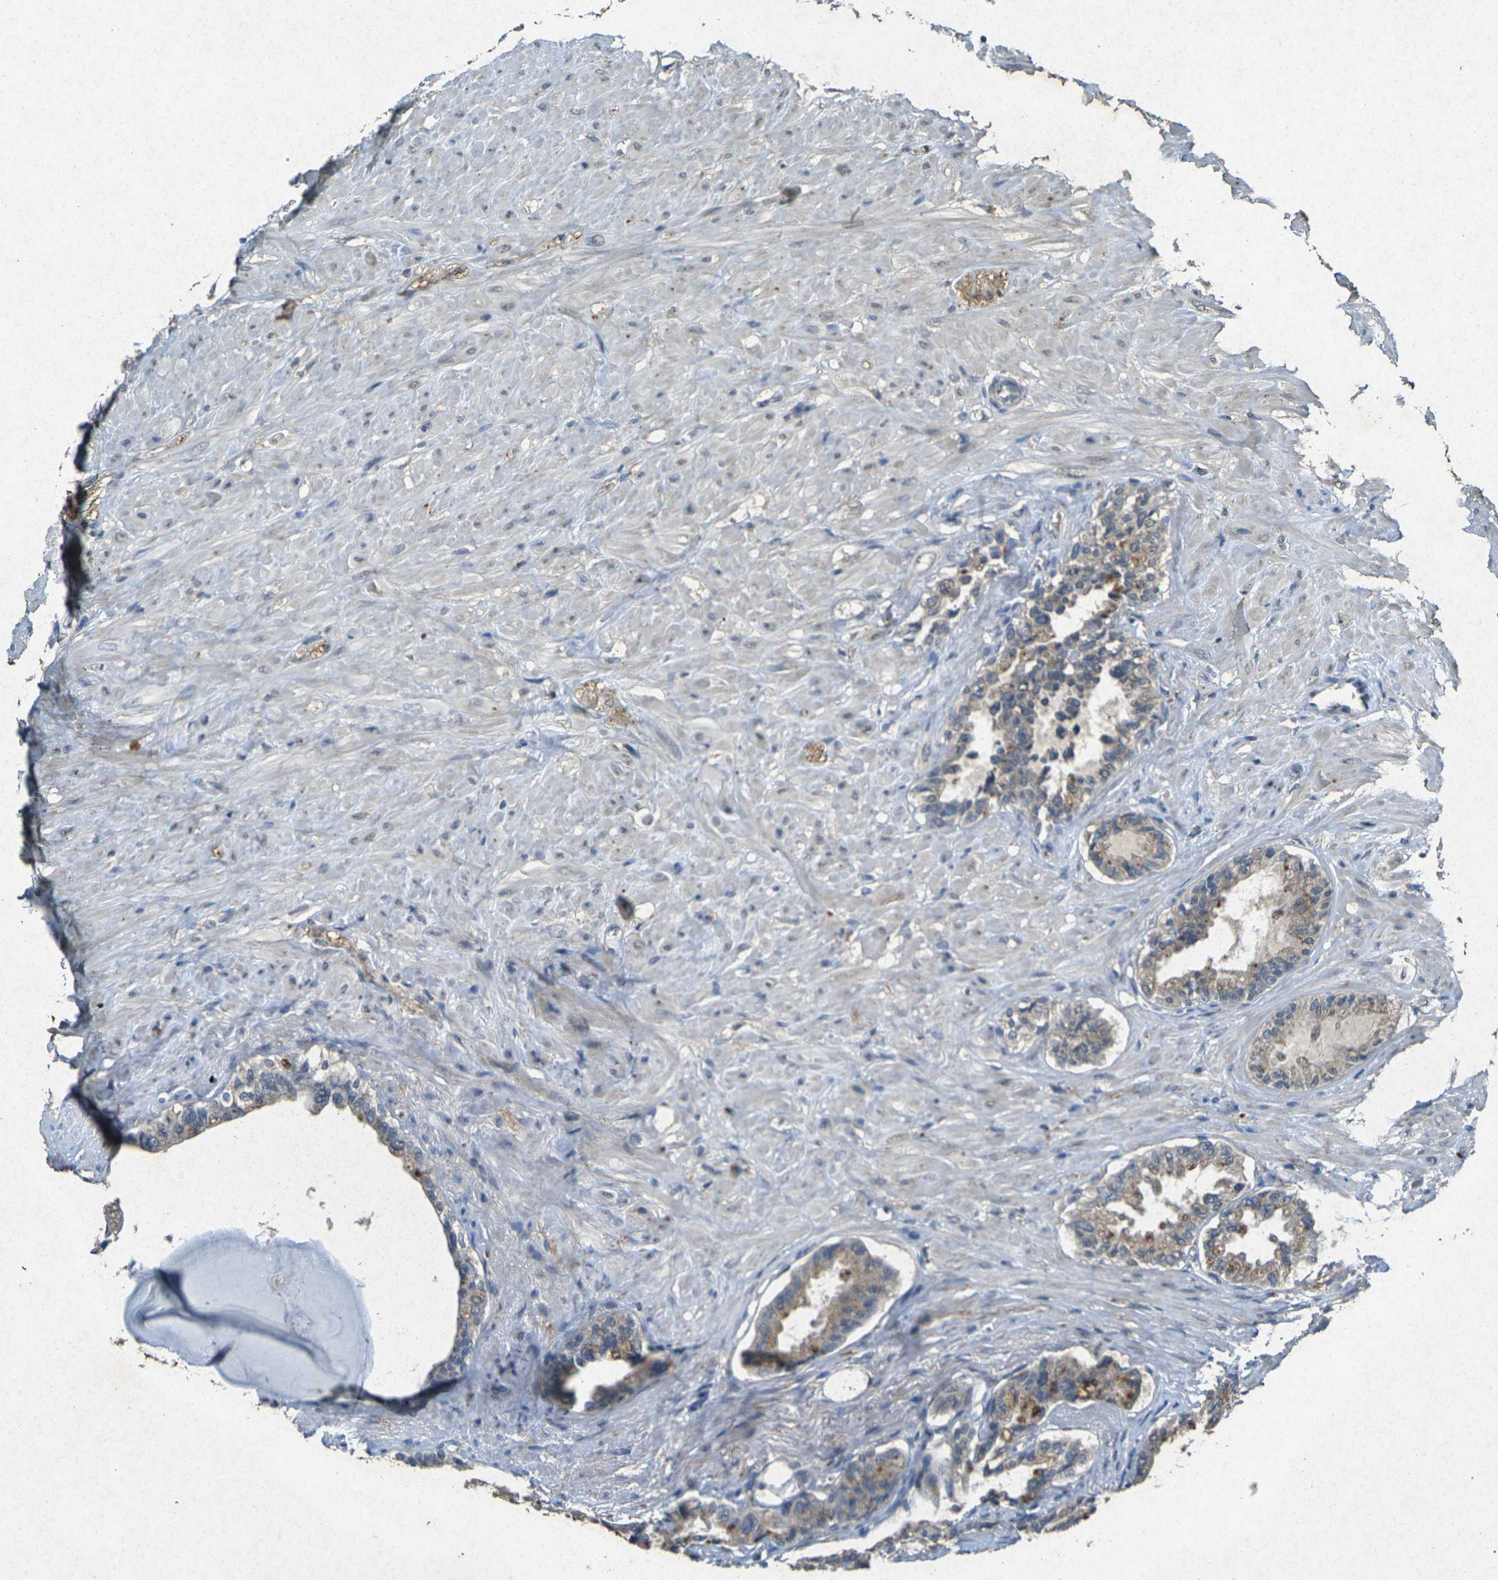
{"staining": {"intensity": "moderate", "quantity": "25%-75%", "location": "cytoplasmic/membranous"}, "tissue": "seminal vesicle", "cell_type": "Glandular cells", "image_type": "normal", "snomed": [{"axis": "morphology", "description": "Normal tissue, NOS"}, {"axis": "topography", "description": "Seminal veicle"}], "caption": "Seminal vesicle stained for a protein (brown) reveals moderate cytoplasmic/membranous positive expression in about 25%-75% of glandular cells.", "gene": "RGMA", "patient": {"sex": "male", "age": 61}}